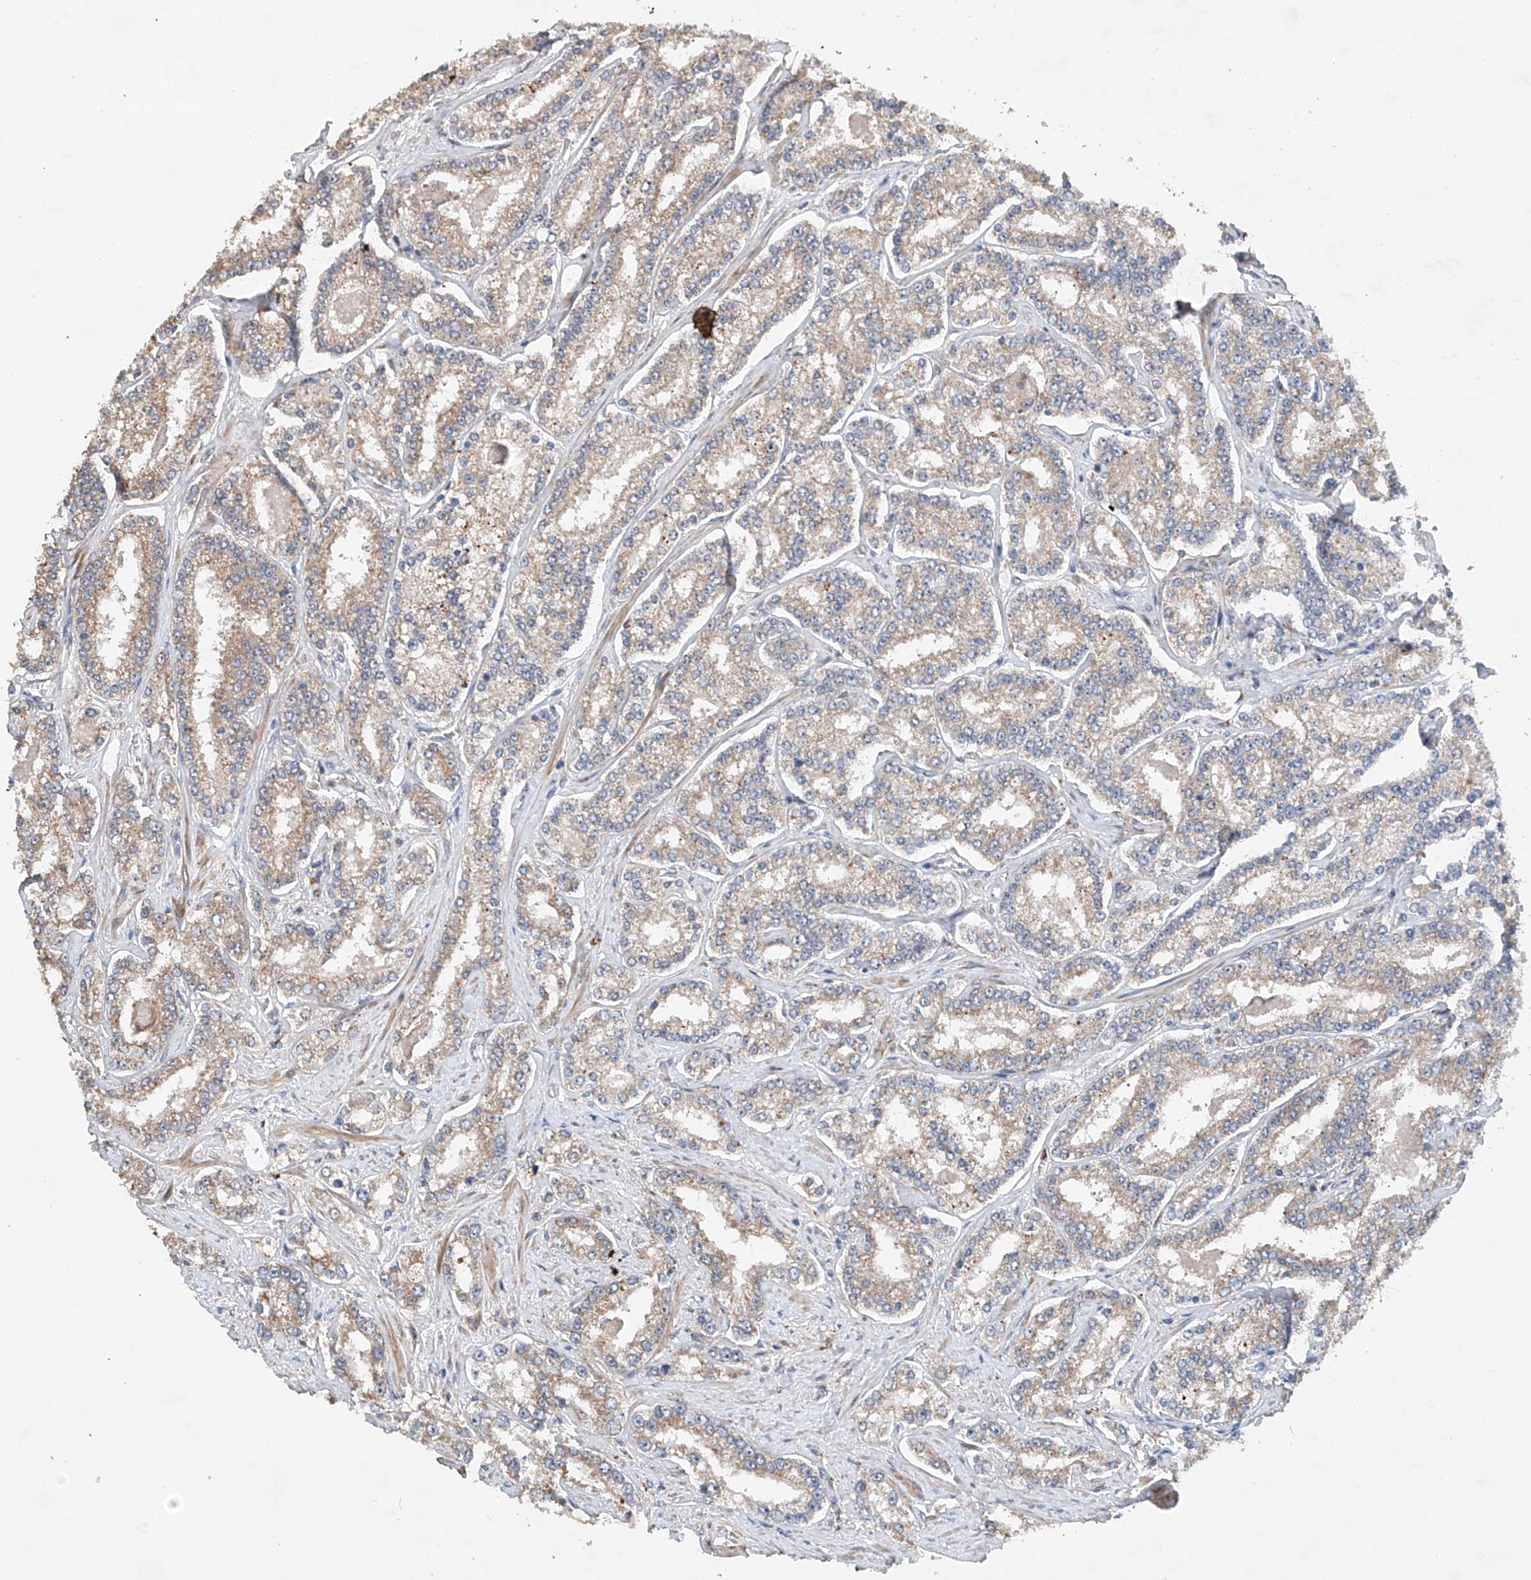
{"staining": {"intensity": "weak", "quantity": ">75%", "location": "cytoplasmic/membranous"}, "tissue": "prostate cancer", "cell_type": "Tumor cells", "image_type": "cancer", "snomed": [{"axis": "morphology", "description": "Normal tissue, NOS"}, {"axis": "morphology", "description": "Adenocarcinoma, High grade"}, {"axis": "topography", "description": "Prostate"}], "caption": "Protein expression analysis of human prostate cancer (adenocarcinoma (high-grade)) reveals weak cytoplasmic/membranous staining in about >75% of tumor cells.", "gene": "CEP85L", "patient": {"sex": "male", "age": 83}}